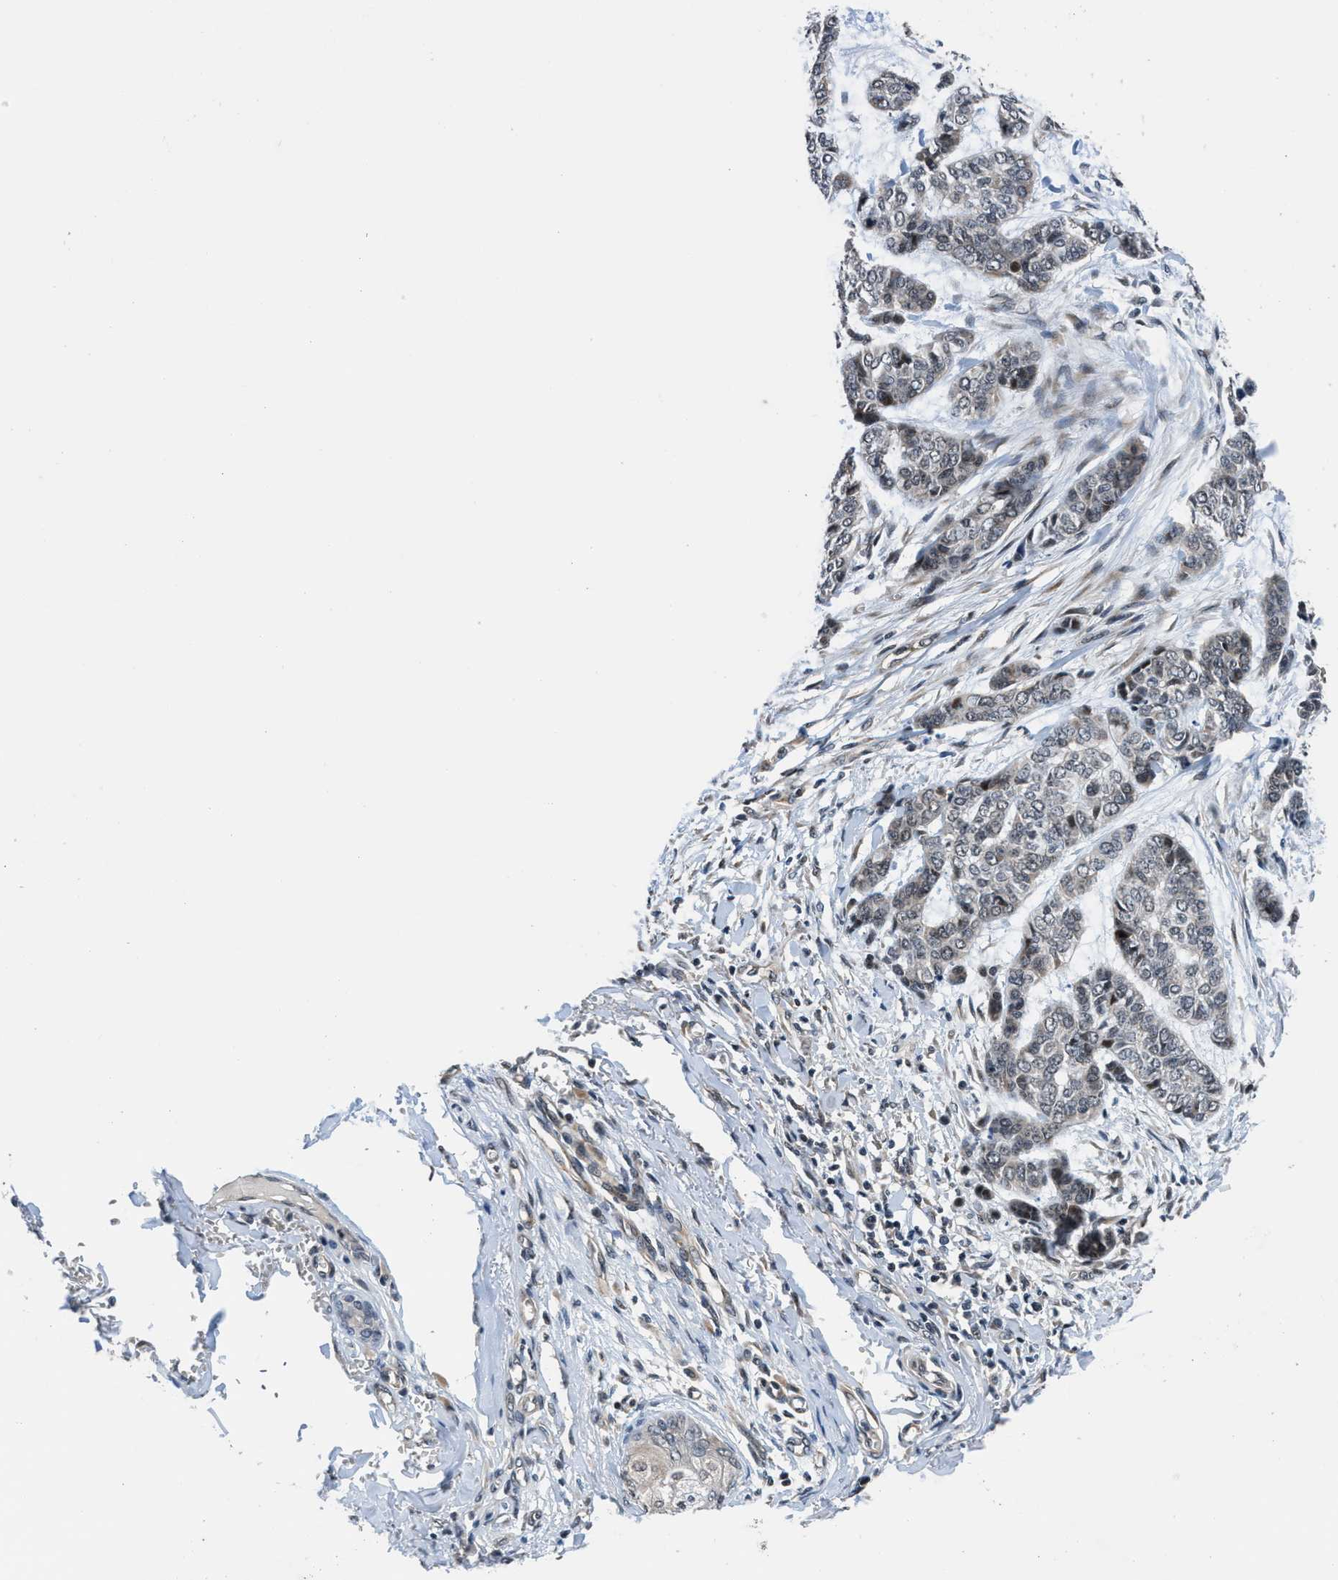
{"staining": {"intensity": "weak", "quantity": "<25%", "location": "cytoplasmic/membranous,nuclear"}, "tissue": "skin cancer", "cell_type": "Tumor cells", "image_type": "cancer", "snomed": [{"axis": "morphology", "description": "Basal cell carcinoma"}, {"axis": "topography", "description": "Skin"}], "caption": "DAB immunohistochemical staining of human skin cancer shows no significant staining in tumor cells. (DAB immunohistochemistry visualized using brightfield microscopy, high magnification).", "gene": "SETD5", "patient": {"sex": "female", "age": 64}}